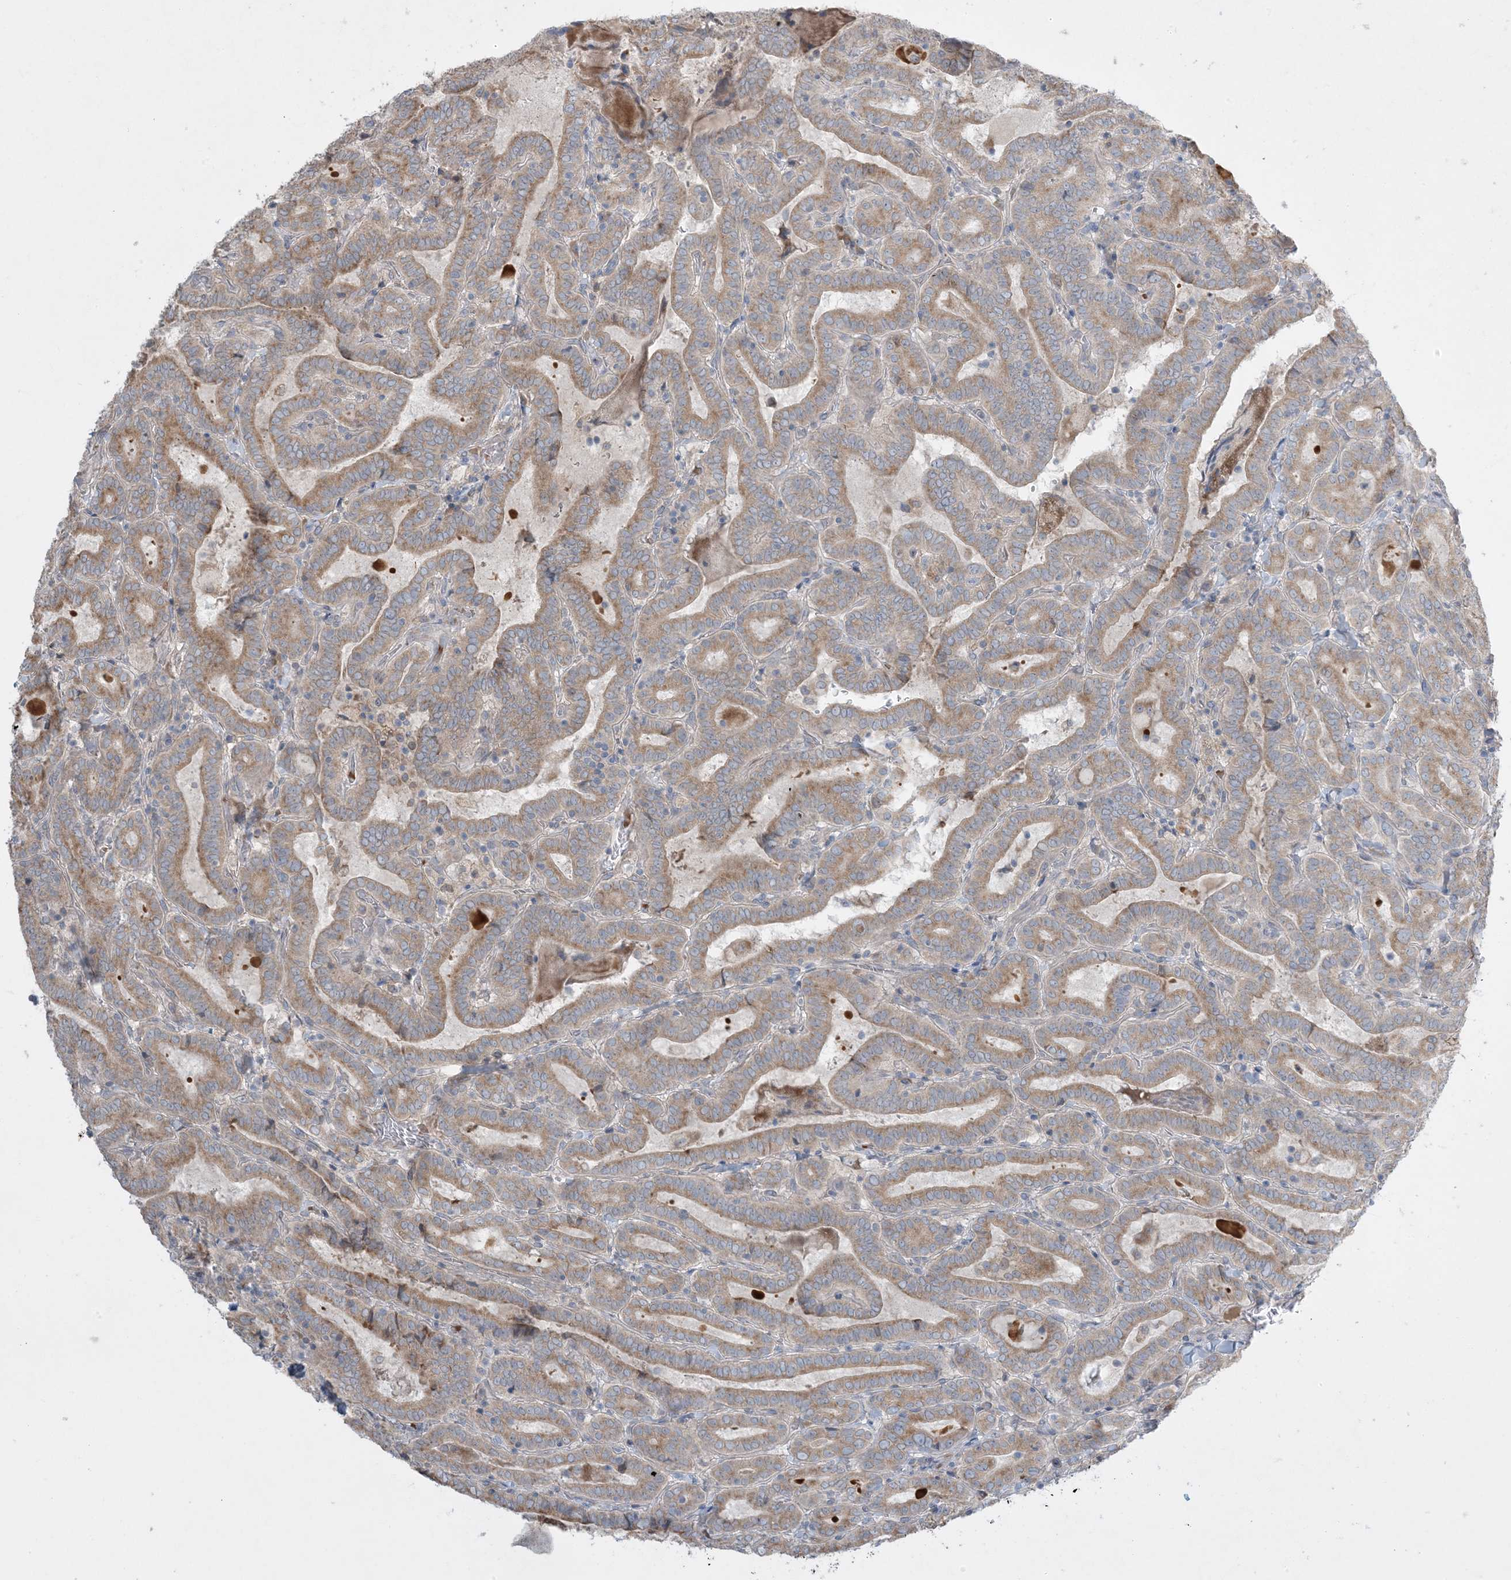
{"staining": {"intensity": "moderate", "quantity": ">75%", "location": "cytoplasmic/membranous"}, "tissue": "thyroid cancer", "cell_type": "Tumor cells", "image_type": "cancer", "snomed": [{"axis": "morphology", "description": "Papillary adenocarcinoma, NOS"}, {"axis": "topography", "description": "Thyroid gland"}], "caption": "Human papillary adenocarcinoma (thyroid) stained with a brown dye displays moderate cytoplasmic/membranous positive expression in approximately >75% of tumor cells.", "gene": "MMGT1", "patient": {"sex": "female", "age": 72}}